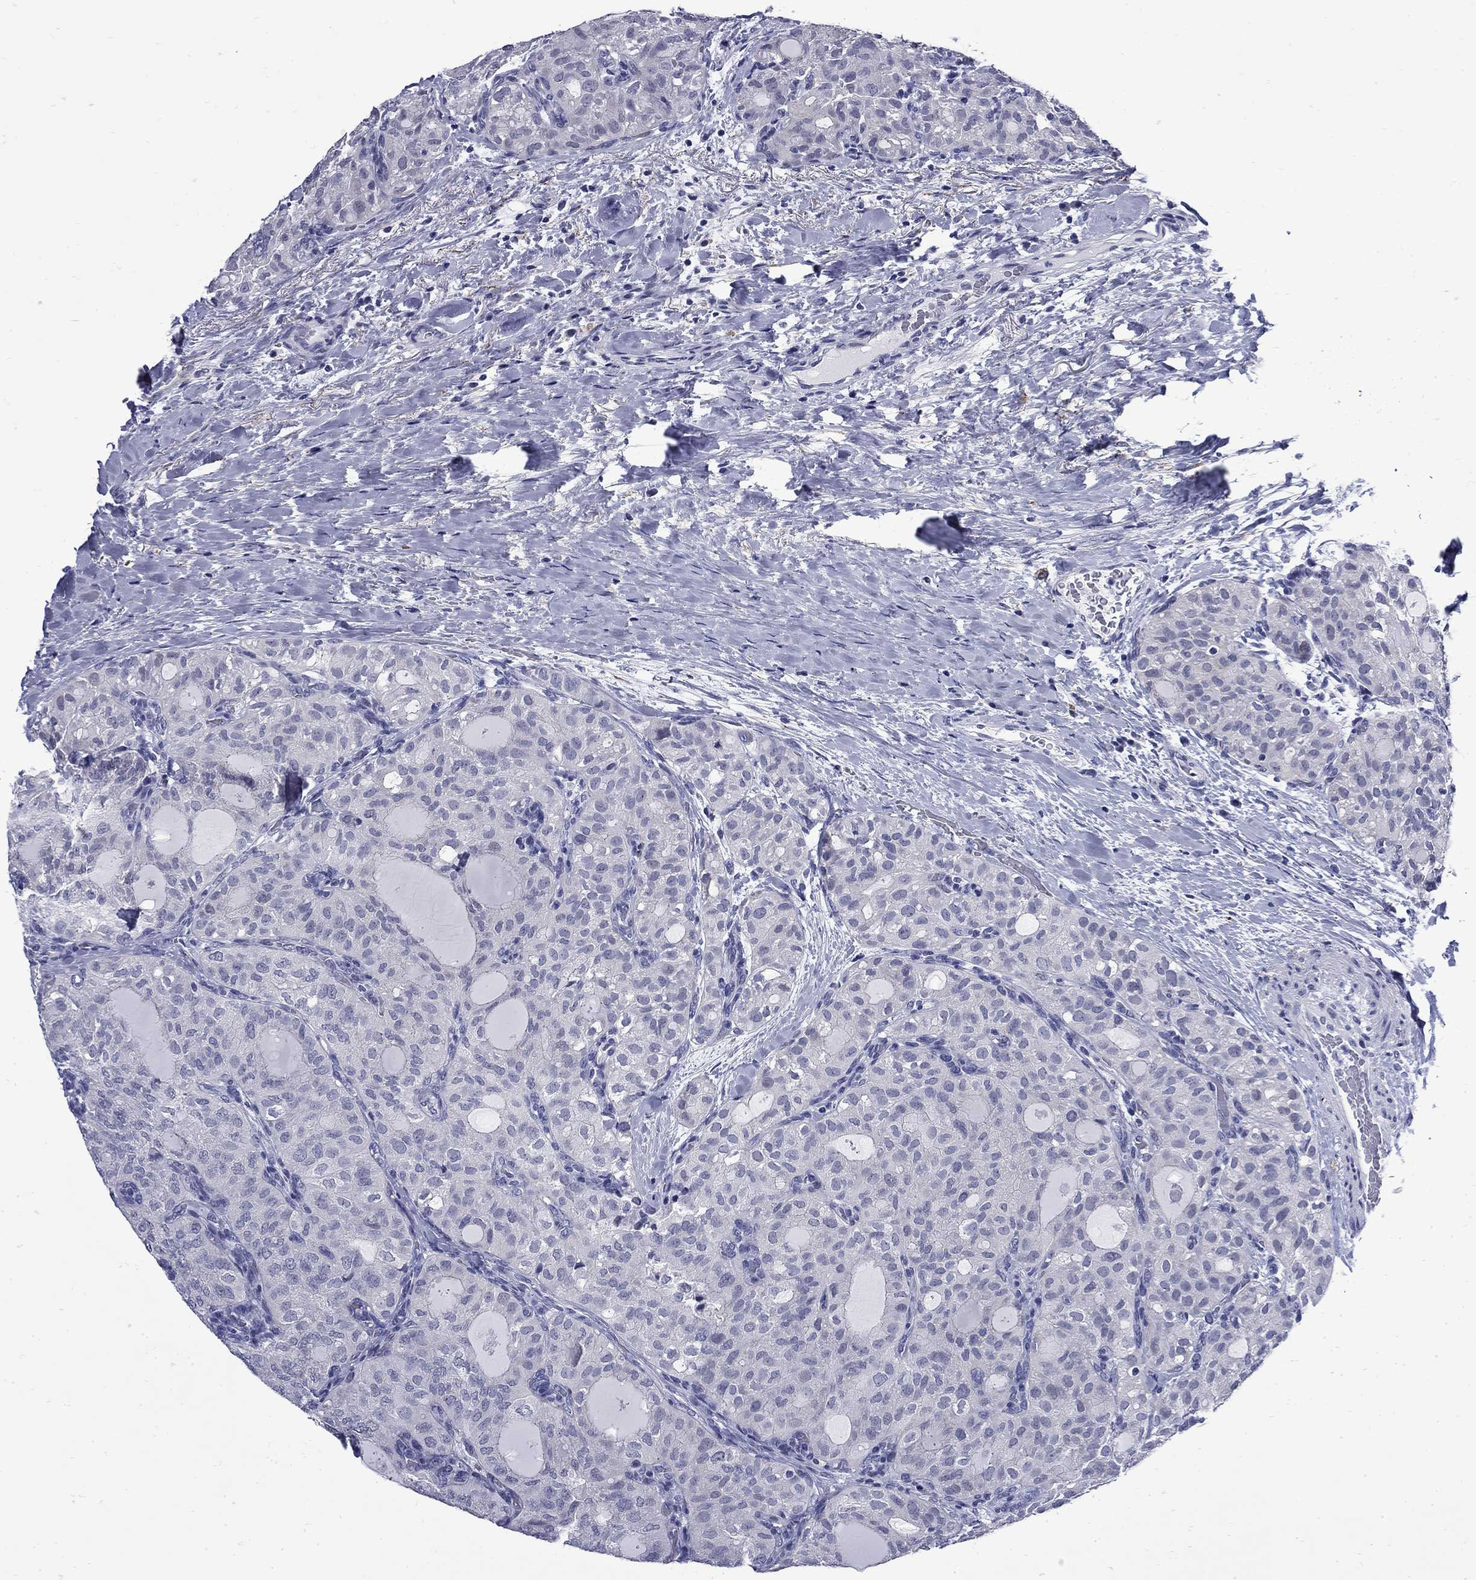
{"staining": {"intensity": "negative", "quantity": "none", "location": "none"}, "tissue": "thyroid cancer", "cell_type": "Tumor cells", "image_type": "cancer", "snomed": [{"axis": "morphology", "description": "Follicular adenoma carcinoma, NOS"}, {"axis": "topography", "description": "Thyroid gland"}], "caption": "The histopathology image shows no significant positivity in tumor cells of thyroid follicular adenoma carcinoma. The staining is performed using DAB (3,3'-diaminobenzidine) brown chromogen with nuclei counter-stained in using hematoxylin.", "gene": "MGARP", "patient": {"sex": "male", "age": 75}}